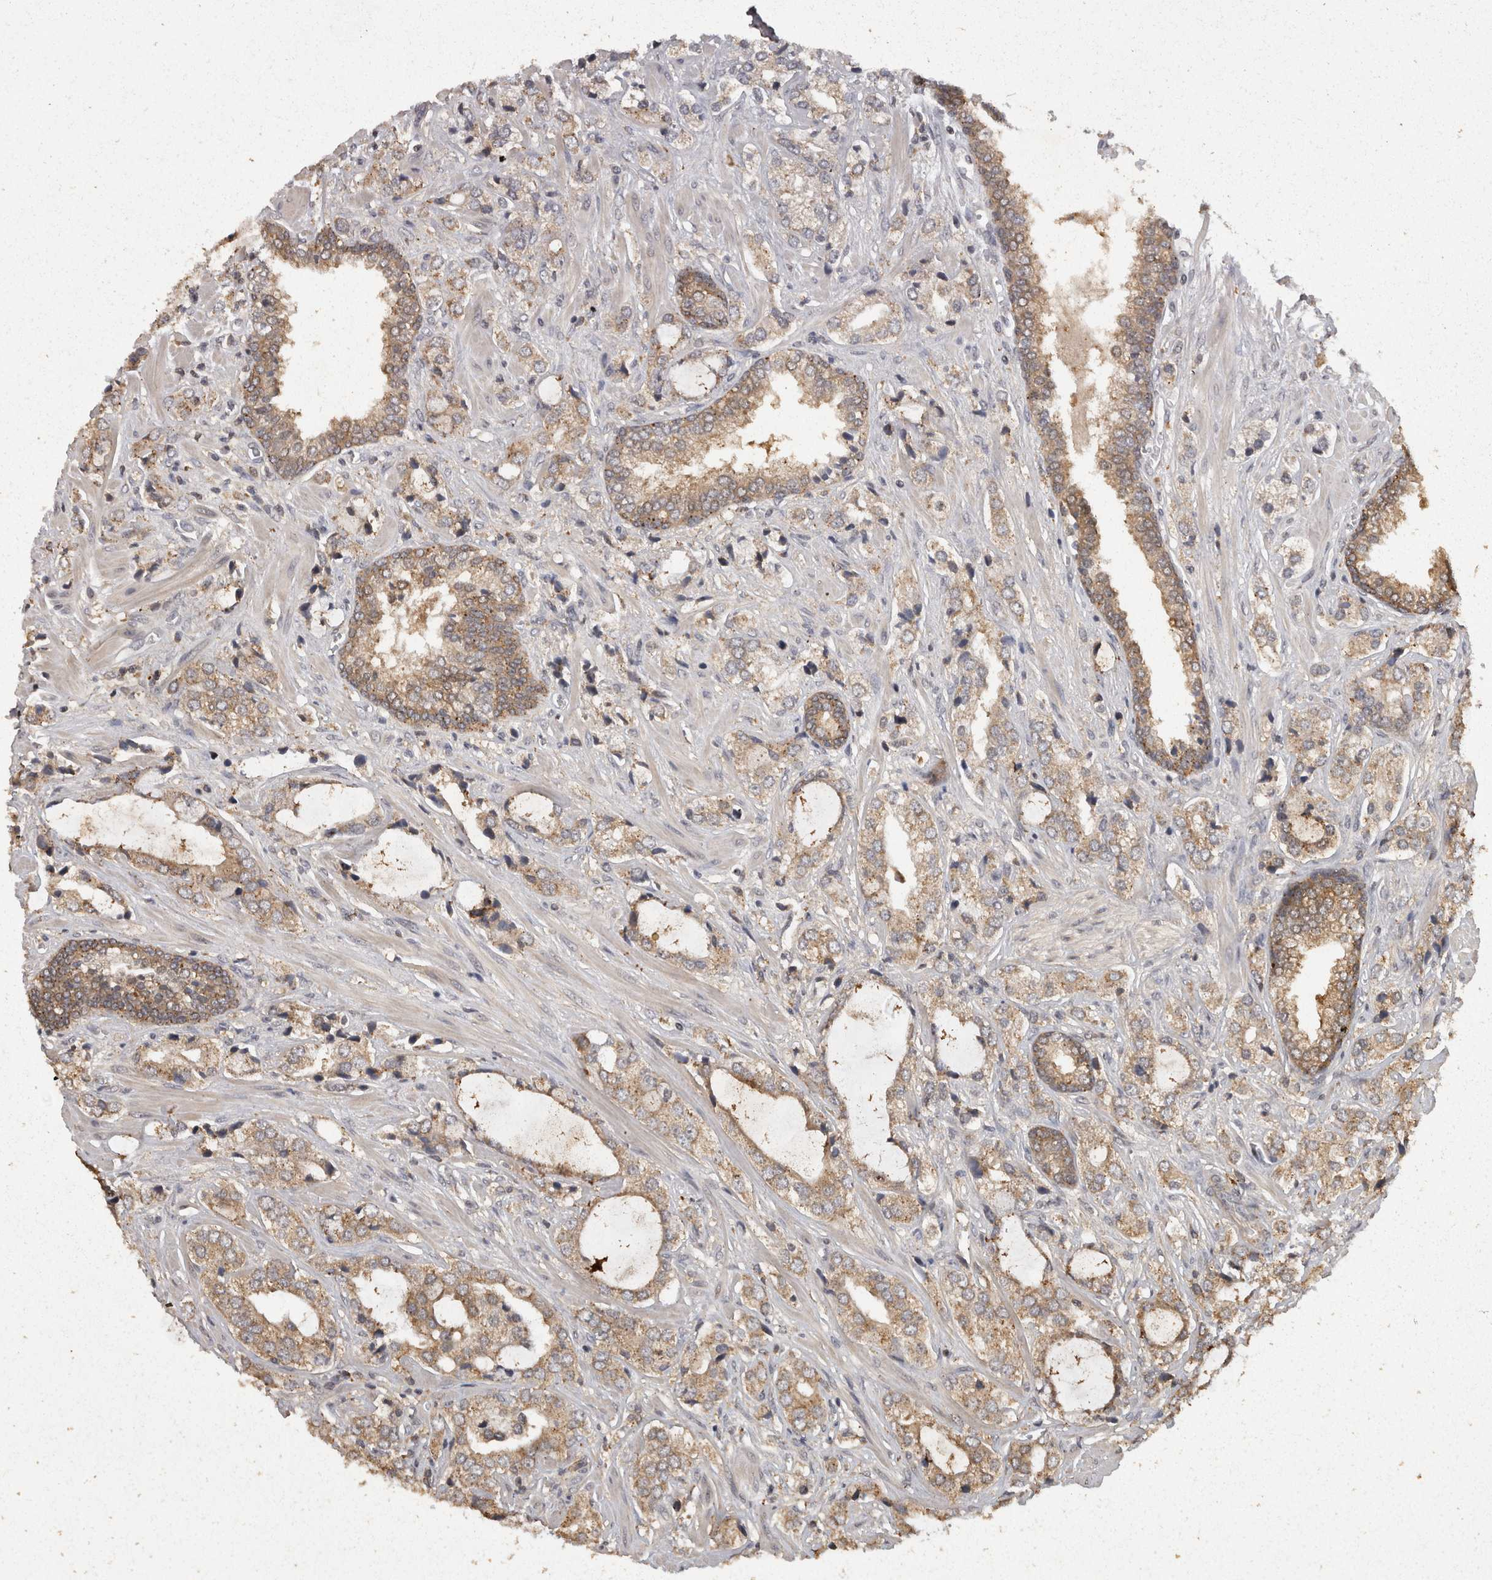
{"staining": {"intensity": "moderate", "quantity": ">75%", "location": "cytoplasmic/membranous"}, "tissue": "prostate cancer", "cell_type": "Tumor cells", "image_type": "cancer", "snomed": [{"axis": "morphology", "description": "Adenocarcinoma, High grade"}, {"axis": "topography", "description": "Prostate"}], "caption": "Immunohistochemical staining of prostate high-grade adenocarcinoma reveals moderate cytoplasmic/membranous protein expression in approximately >75% of tumor cells.", "gene": "ACAT2", "patient": {"sex": "male", "age": 66}}